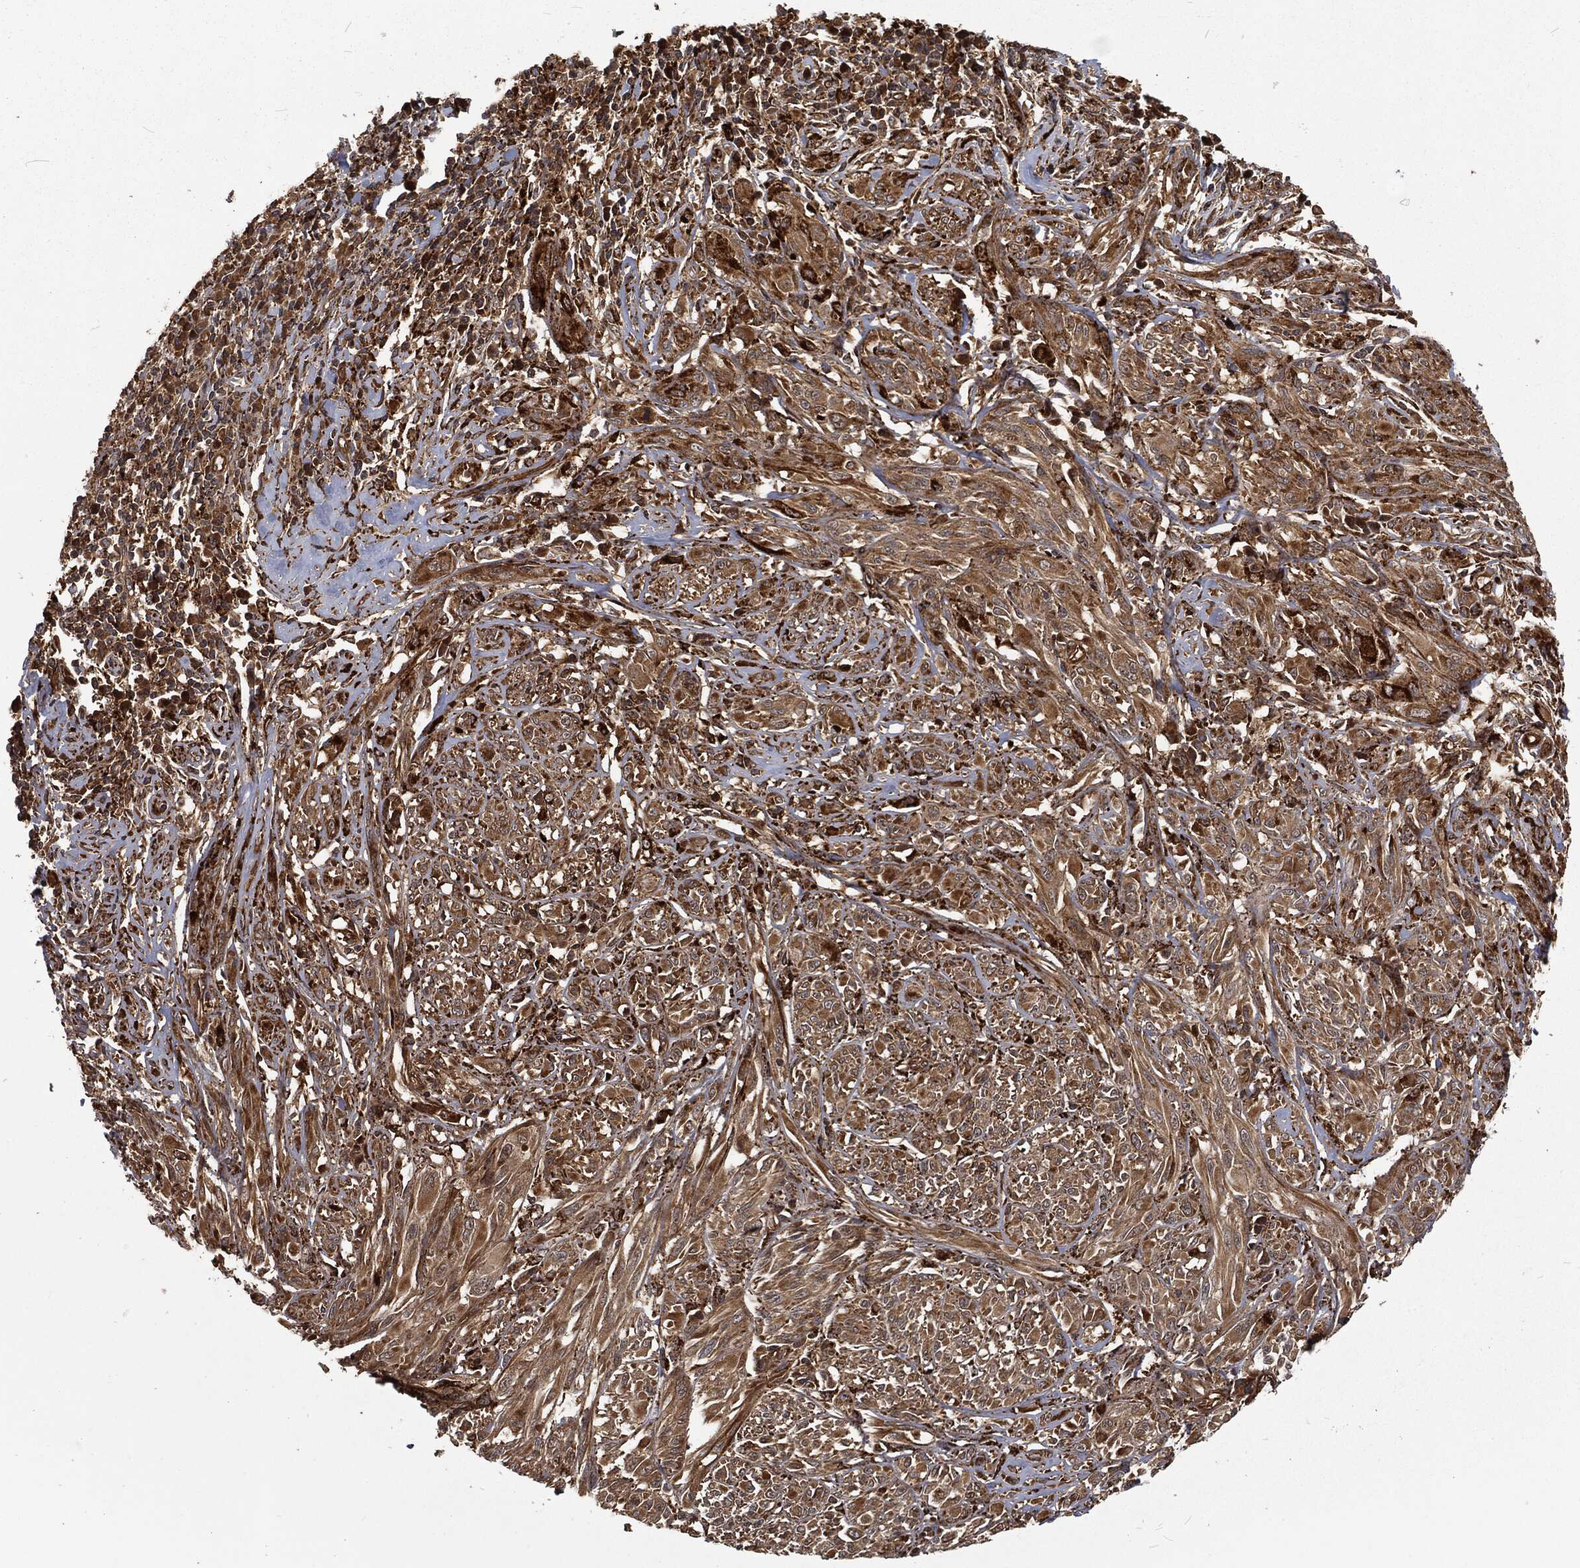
{"staining": {"intensity": "moderate", "quantity": ">75%", "location": "cytoplasmic/membranous"}, "tissue": "melanoma", "cell_type": "Tumor cells", "image_type": "cancer", "snomed": [{"axis": "morphology", "description": "Malignant melanoma, NOS"}, {"axis": "topography", "description": "Skin"}], "caption": "Immunohistochemical staining of human malignant melanoma exhibits moderate cytoplasmic/membranous protein staining in approximately >75% of tumor cells. (brown staining indicates protein expression, while blue staining denotes nuclei).", "gene": "RFTN1", "patient": {"sex": "female", "age": 91}}